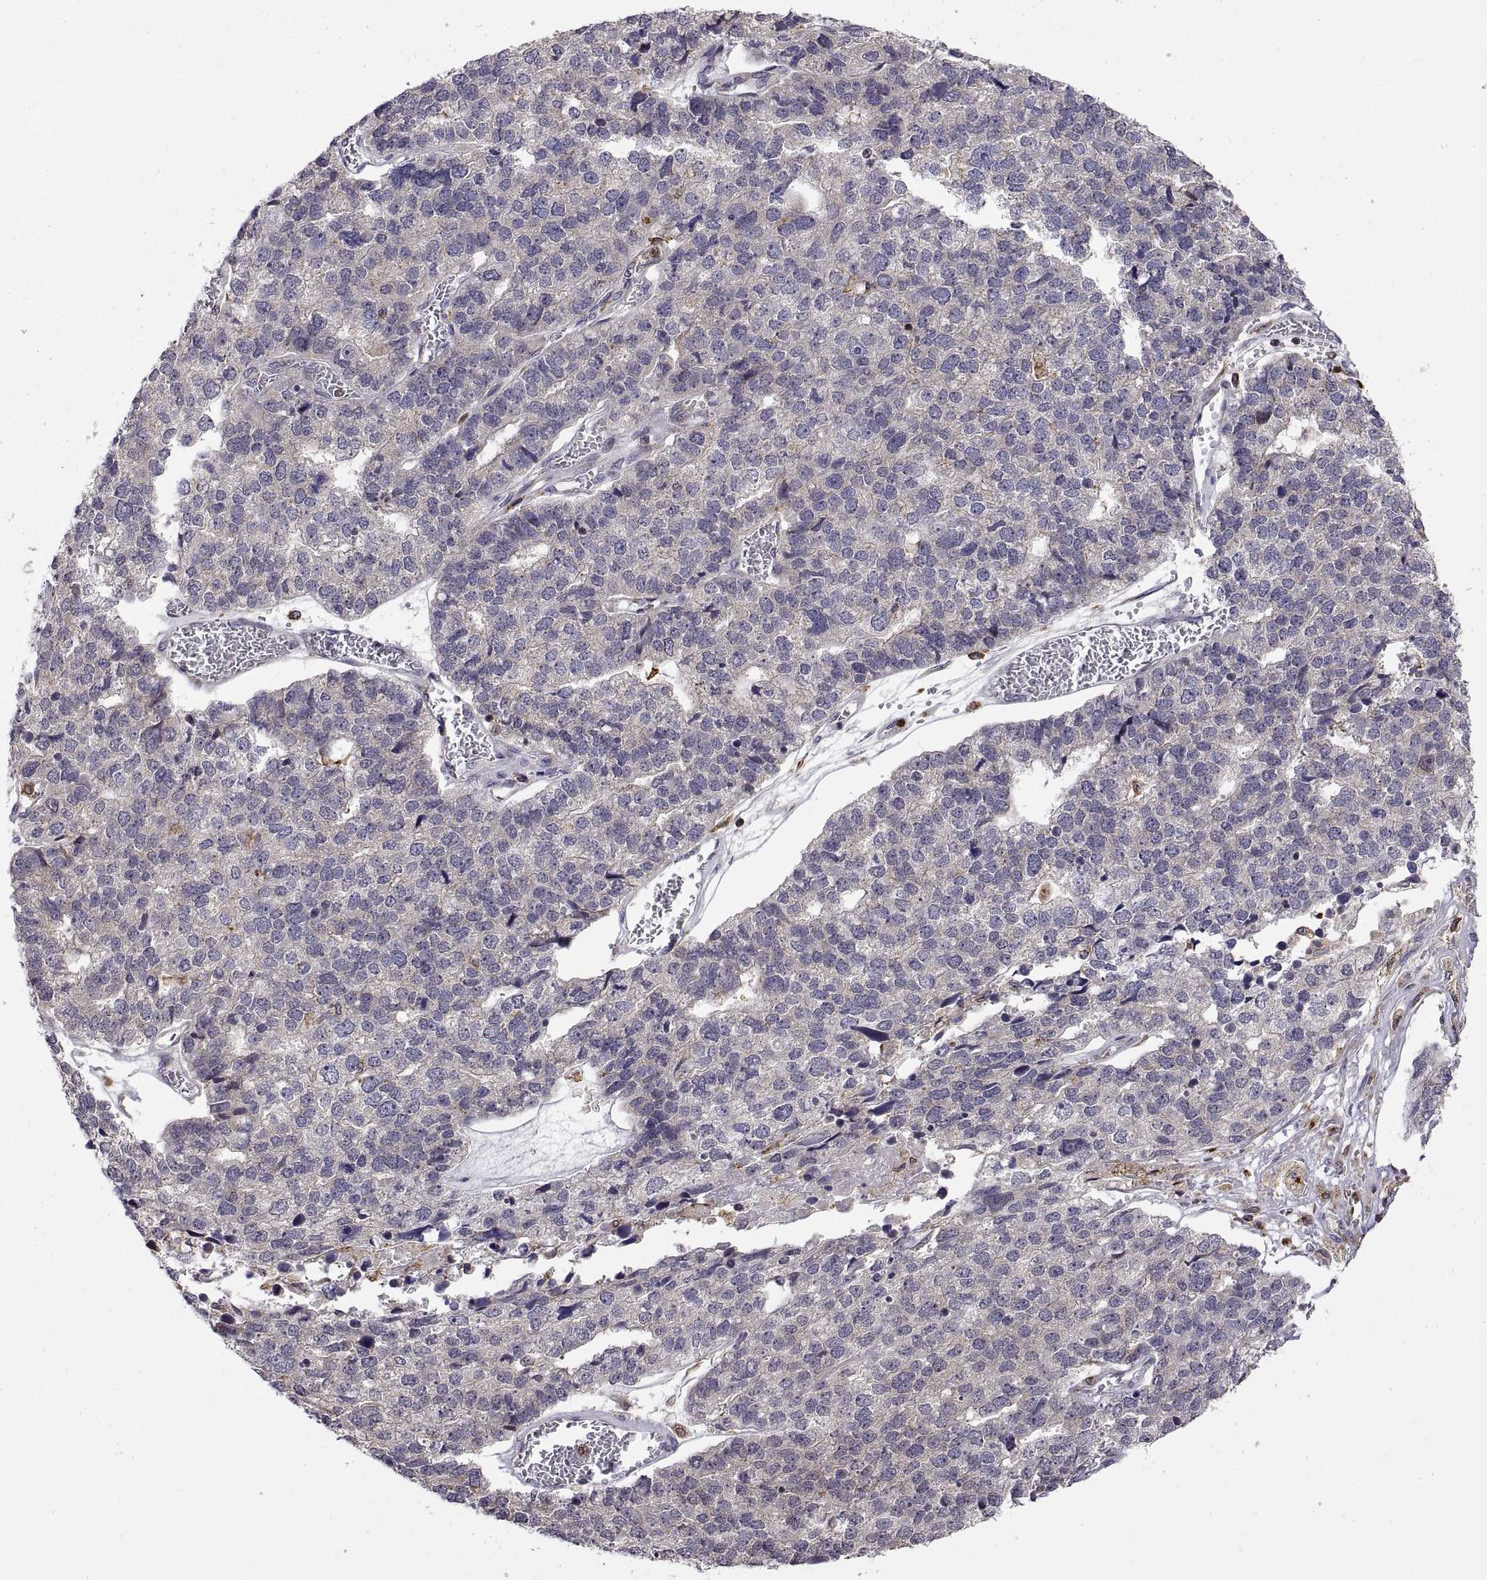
{"staining": {"intensity": "negative", "quantity": "none", "location": "none"}, "tissue": "stomach cancer", "cell_type": "Tumor cells", "image_type": "cancer", "snomed": [{"axis": "morphology", "description": "Adenocarcinoma, NOS"}, {"axis": "topography", "description": "Stomach"}], "caption": "The image exhibits no staining of tumor cells in stomach cancer. Brightfield microscopy of immunohistochemistry stained with DAB (brown) and hematoxylin (blue), captured at high magnification.", "gene": "ACAP1", "patient": {"sex": "male", "age": 69}}